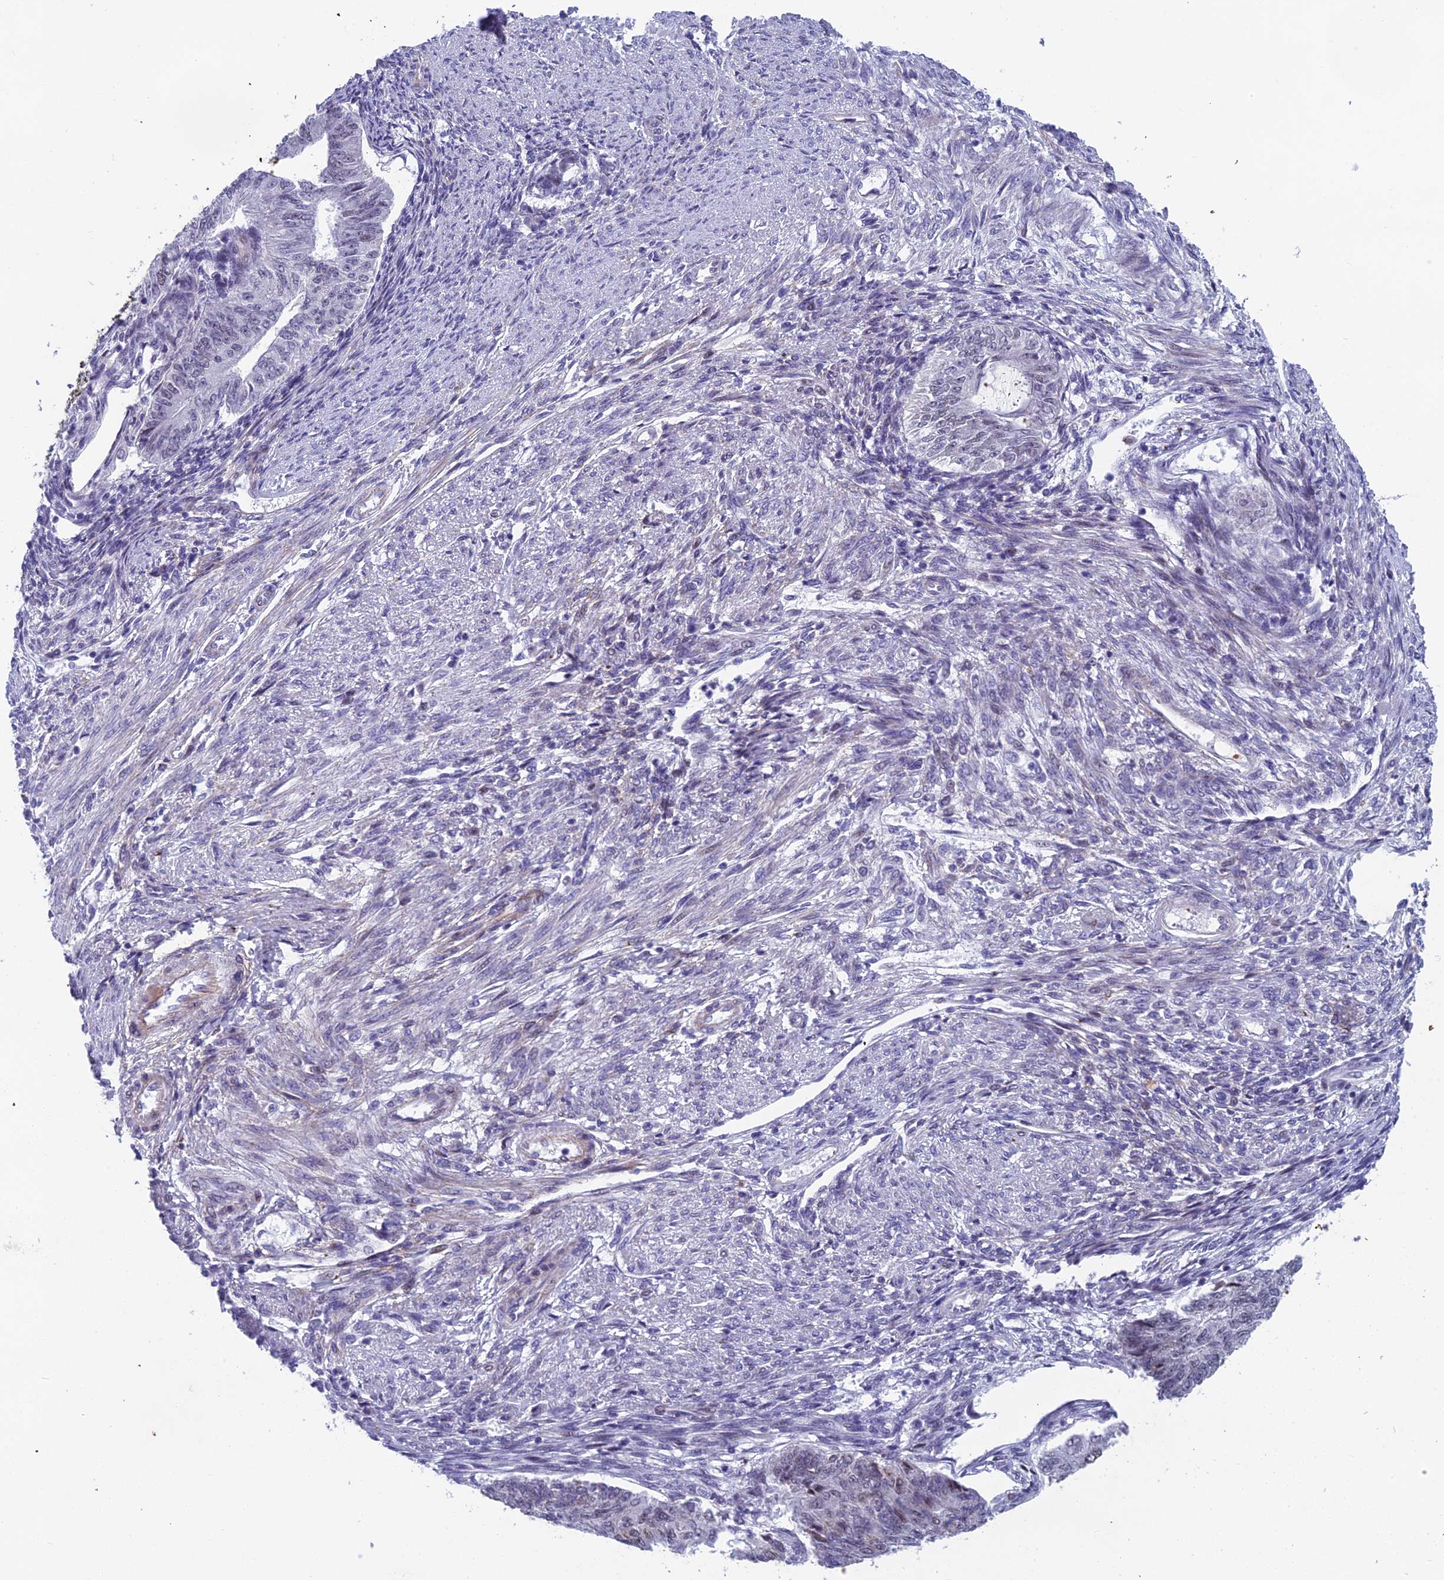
{"staining": {"intensity": "negative", "quantity": "none", "location": "none"}, "tissue": "endometrial cancer", "cell_type": "Tumor cells", "image_type": "cancer", "snomed": [{"axis": "morphology", "description": "Adenocarcinoma, NOS"}, {"axis": "topography", "description": "Endometrium"}], "caption": "The immunohistochemistry (IHC) image has no significant staining in tumor cells of endometrial cancer tissue.", "gene": "XKR9", "patient": {"sex": "female", "age": 32}}